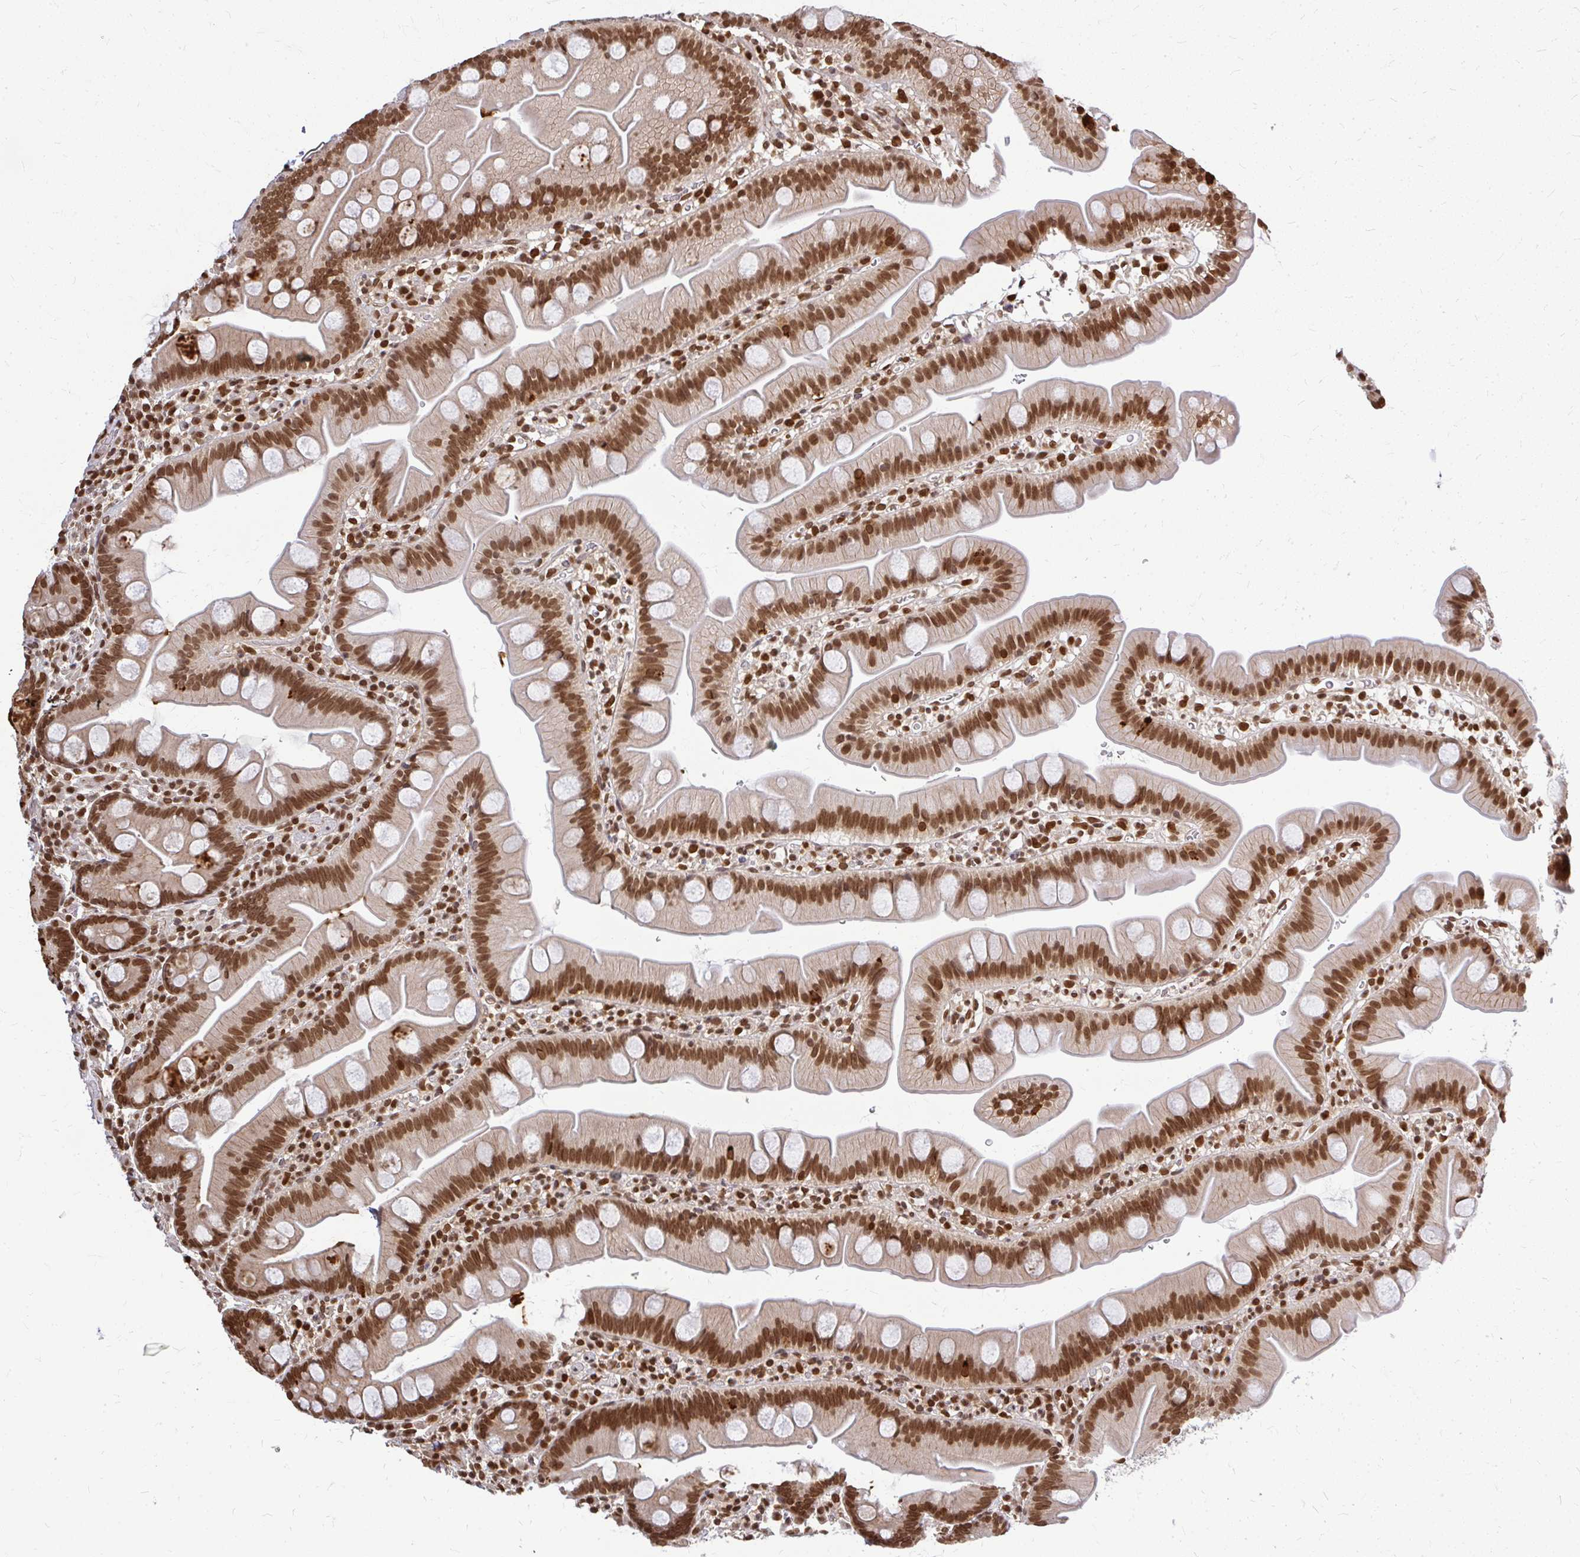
{"staining": {"intensity": "strong", "quantity": ">75%", "location": "nuclear"}, "tissue": "small intestine", "cell_type": "Glandular cells", "image_type": "normal", "snomed": [{"axis": "morphology", "description": "Normal tissue, NOS"}, {"axis": "topography", "description": "Small intestine"}], "caption": "Immunohistochemical staining of benign small intestine reveals strong nuclear protein positivity in approximately >75% of glandular cells. Immunohistochemistry (ihc) stains the protein of interest in brown and the nuclei are stained blue.", "gene": "XPO1", "patient": {"sex": "female", "age": 68}}